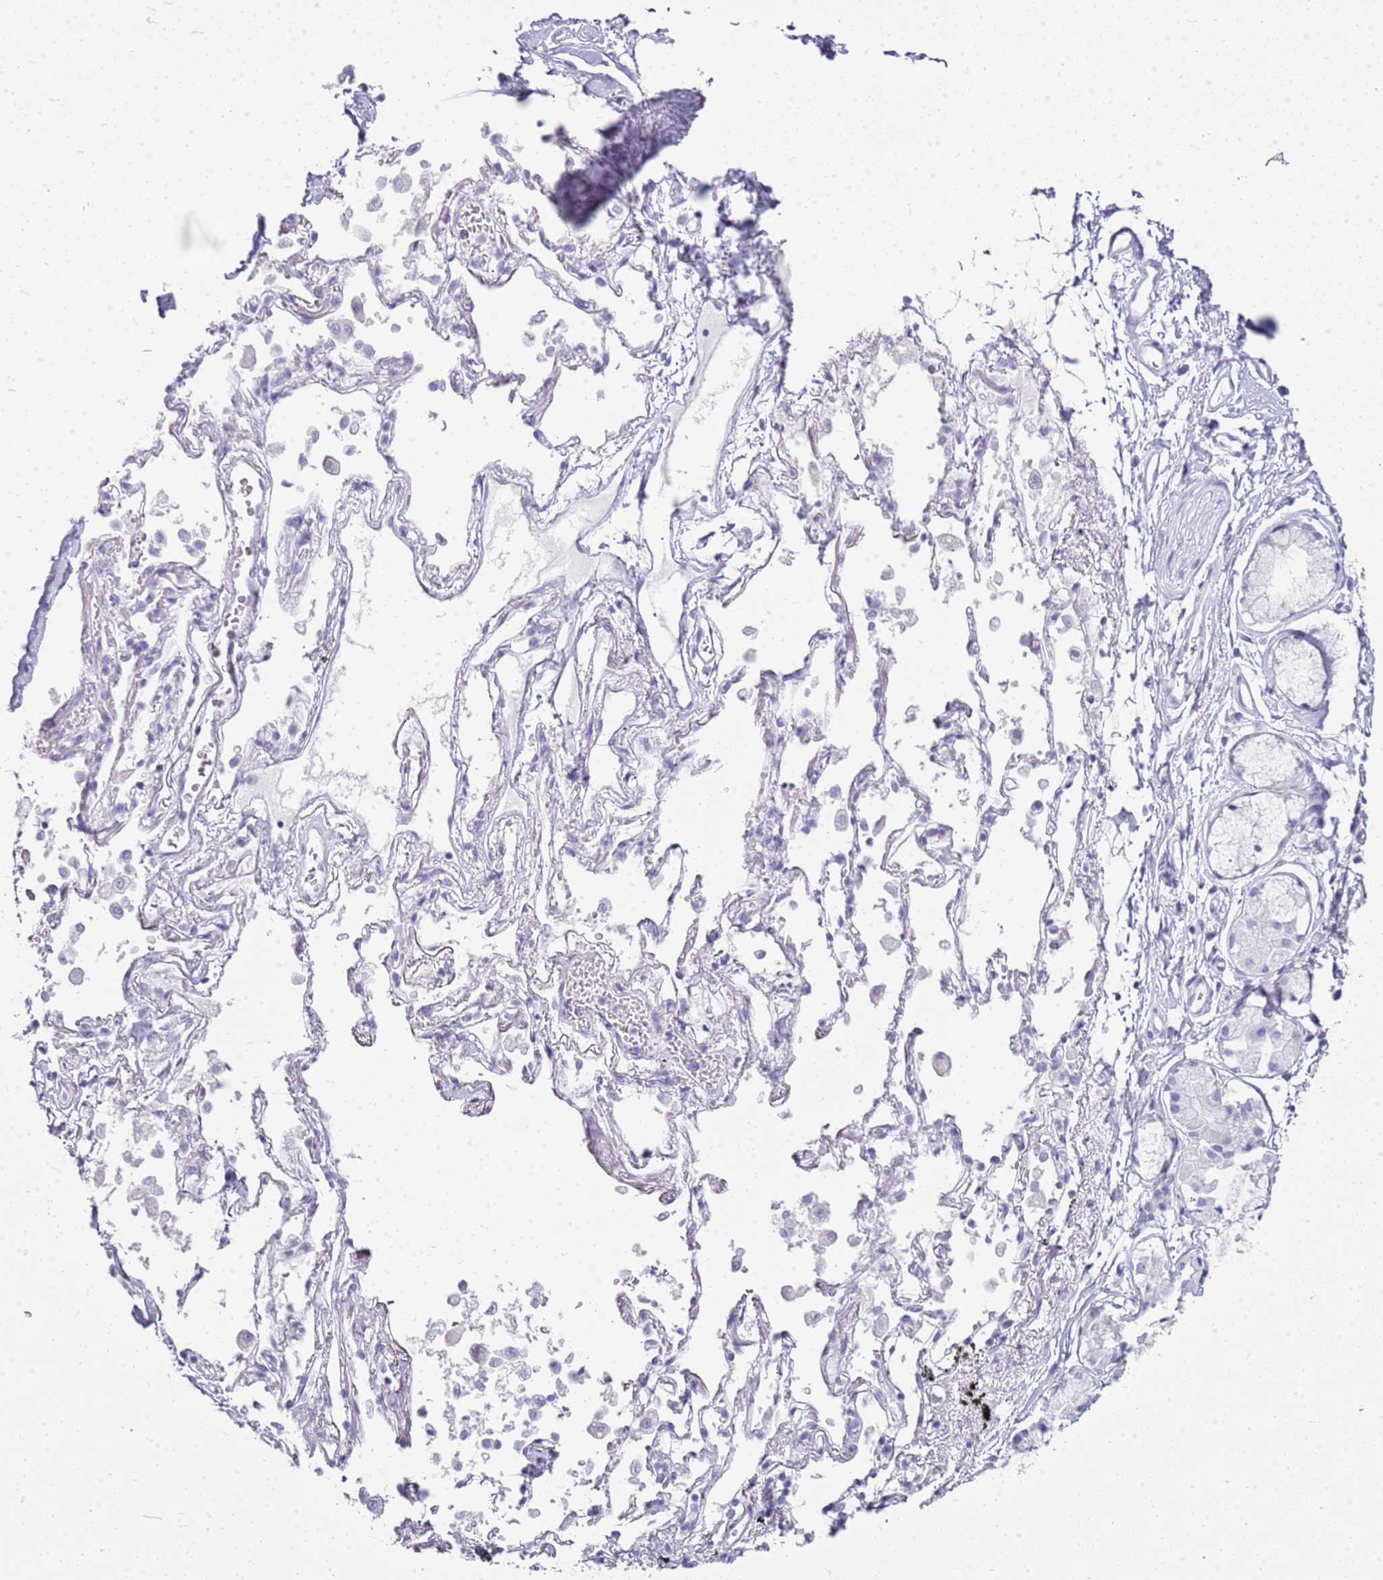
{"staining": {"intensity": "negative", "quantity": "none", "location": "none"}, "tissue": "adipose tissue", "cell_type": "Adipocytes", "image_type": "normal", "snomed": [{"axis": "morphology", "description": "Normal tissue, NOS"}, {"axis": "topography", "description": "Cartilage tissue"}], "caption": "High magnification brightfield microscopy of normal adipose tissue stained with DAB (brown) and counterstained with hematoxylin (blue): adipocytes show no significant expression. The staining is performed using DAB (3,3'-diaminobenzidine) brown chromogen with nuclei counter-stained in using hematoxylin.", "gene": "CA8", "patient": {"sex": "male", "age": 73}}